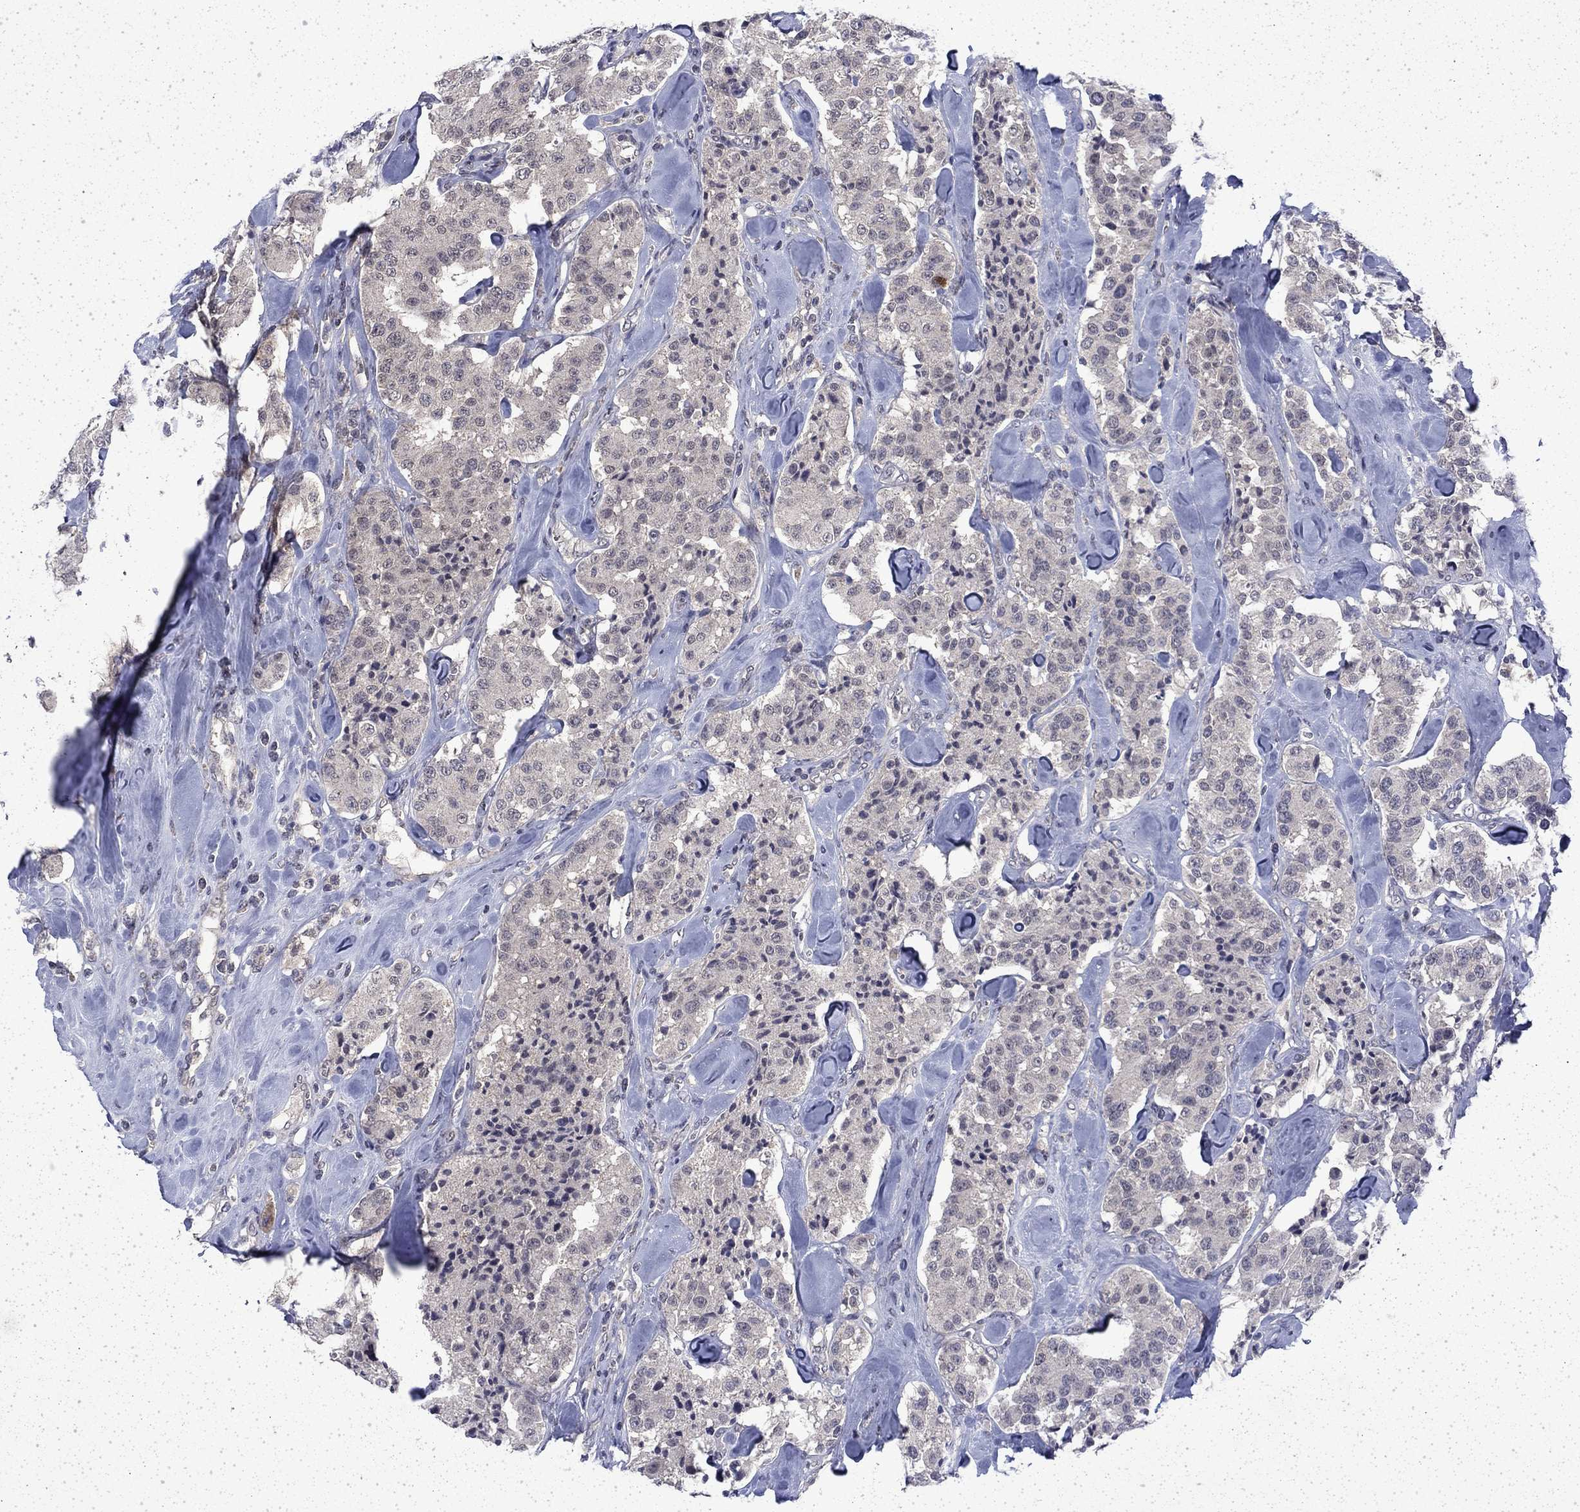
{"staining": {"intensity": "negative", "quantity": "none", "location": "none"}, "tissue": "carcinoid", "cell_type": "Tumor cells", "image_type": "cancer", "snomed": [{"axis": "morphology", "description": "Carcinoid, malignant, NOS"}, {"axis": "topography", "description": "Pancreas"}], "caption": "Immunohistochemistry (IHC) micrograph of malignant carcinoid stained for a protein (brown), which demonstrates no expression in tumor cells. The staining is performed using DAB brown chromogen with nuclei counter-stained in using hematoxylin.", "gene": "CHAT", "patient": {"sex": "male", "age": 41}}